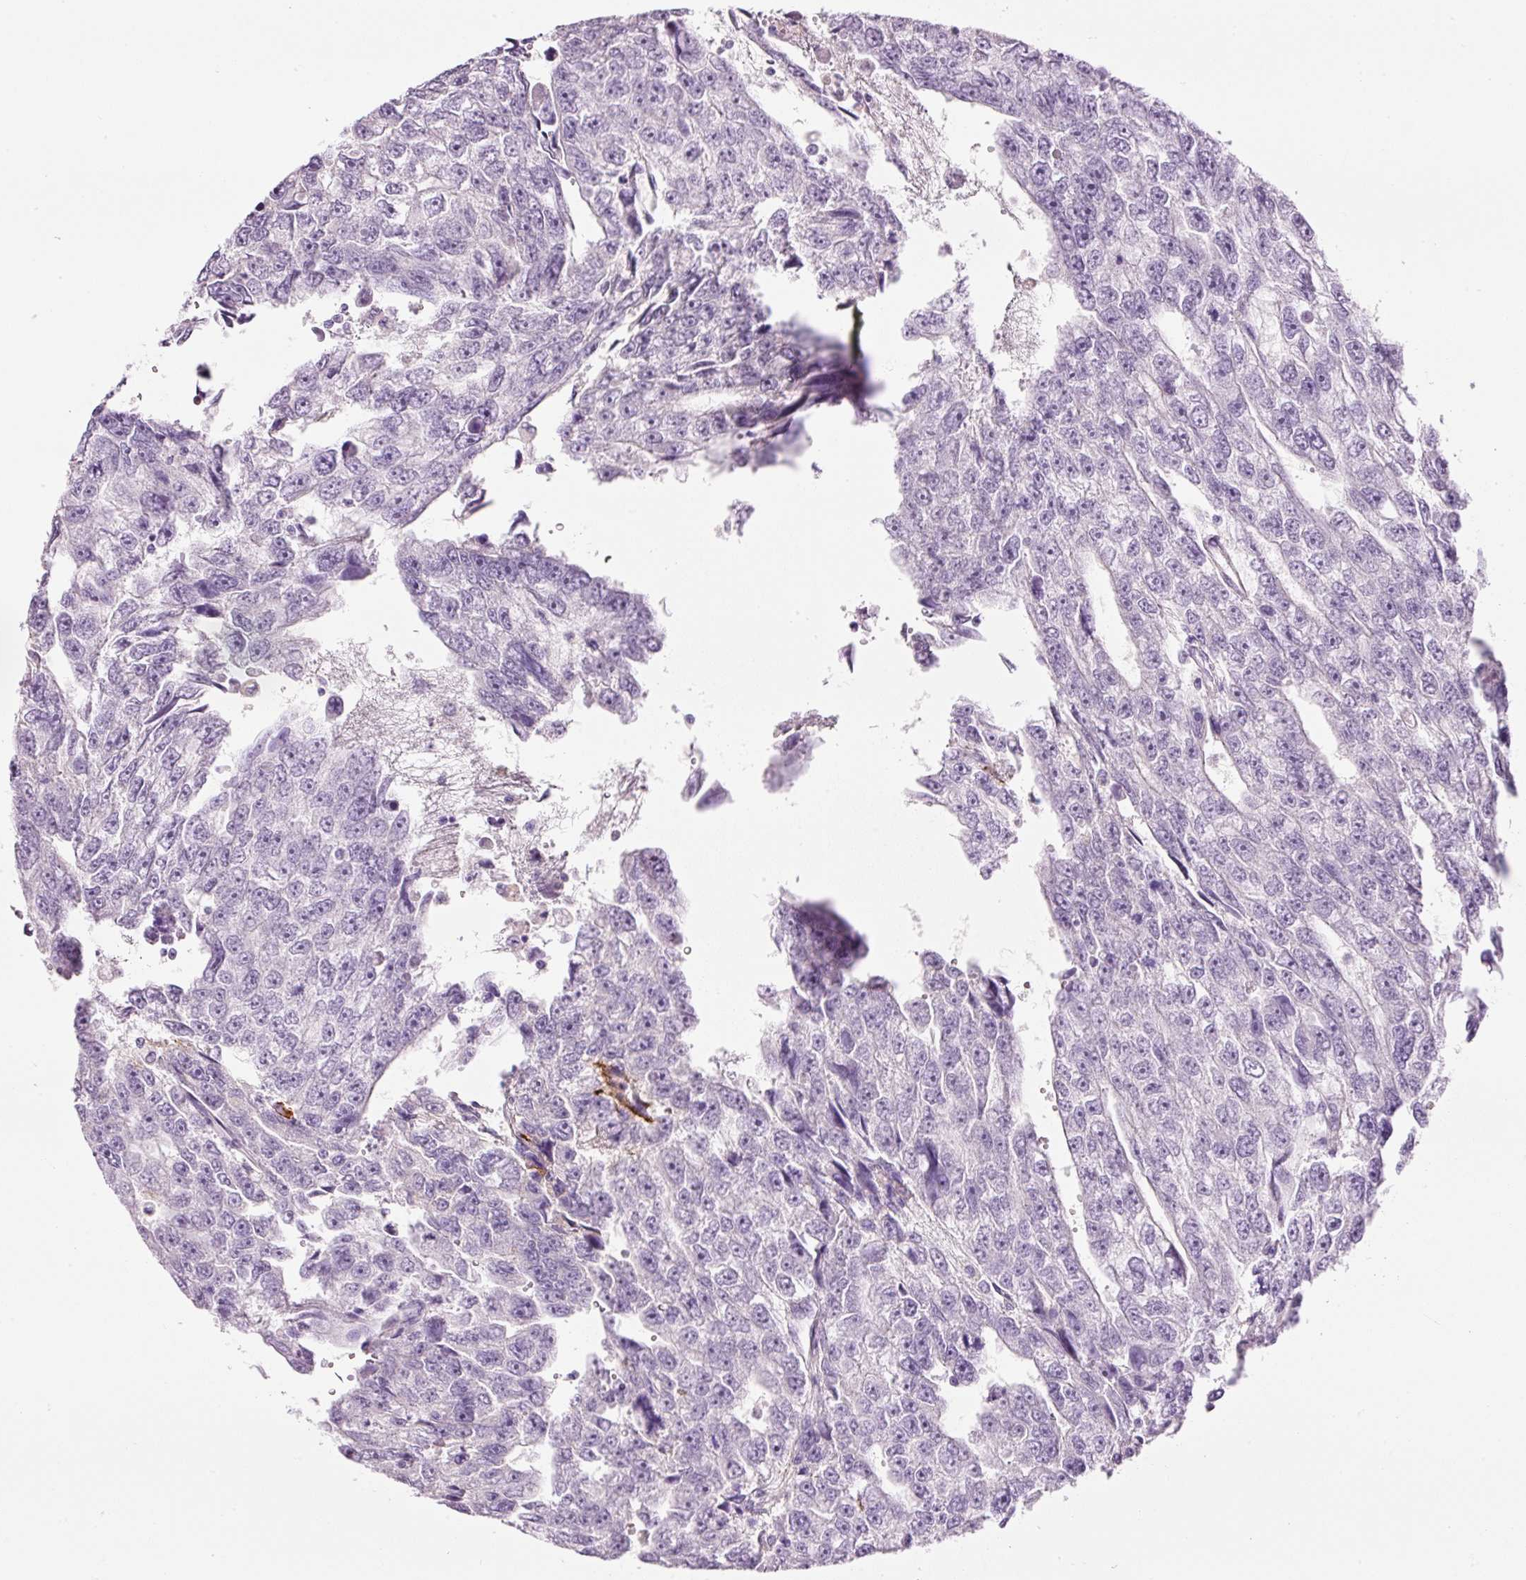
{"staining": {"intensity": "negative", "quantity": "none", "location": "none"}, "tissue": "testis cancer", "cell_type": "Tumor cells", "image_type": "cancer", "snomed": [{"axis": "morphology", "description": "Carcinoma, Embryonal, NOS"}, {"axis": "topography", "description": "Testis"}], "caption": "The immunohistochemistry histopathology image has no significant positivity in tumor cells of embryonal carcinoma (testis) tissue. (IHC, brightfield microscopy, high magnification).", "gene": "MFAP4", "patient": {"sex": "male", "age": 20}}